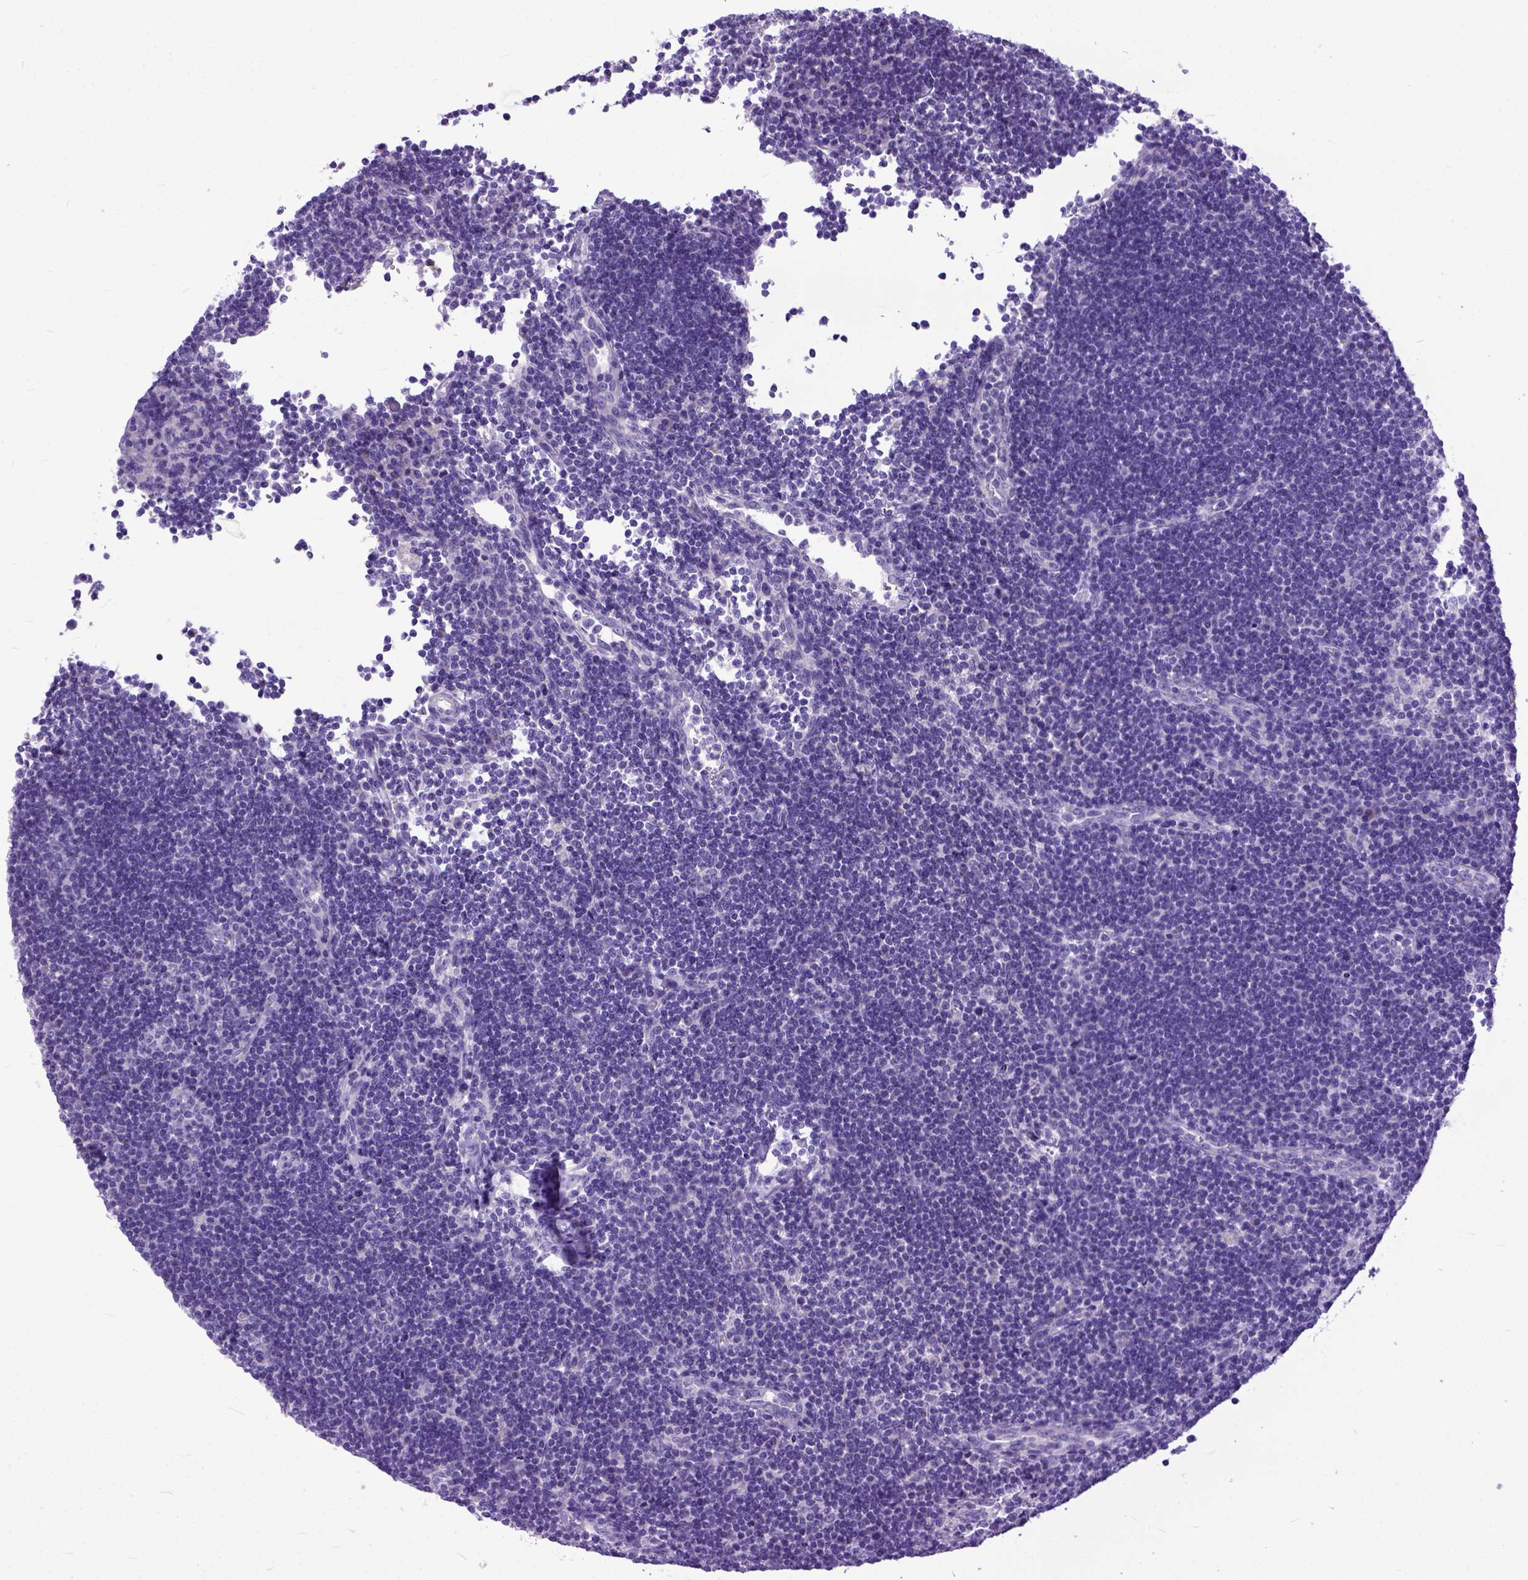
{"staining": {"intensity": "negative", "quantity": "none", "location": "none"}, "tissue": "lymph node", "cell_type": "Germinal center cells", "image_type": "normal", "snomed": [{"axis": "morphology", "description": "Normal tissue, NOS"}, {"axis": "topography", "description": "Lymph node"}], "caption": "This is an immunohistochemistry (IHC) image of normal human lymph node. There is no expression in germinal center cells.", "gene": "PPL", "patient": {"sex": "male", "age": 67}}